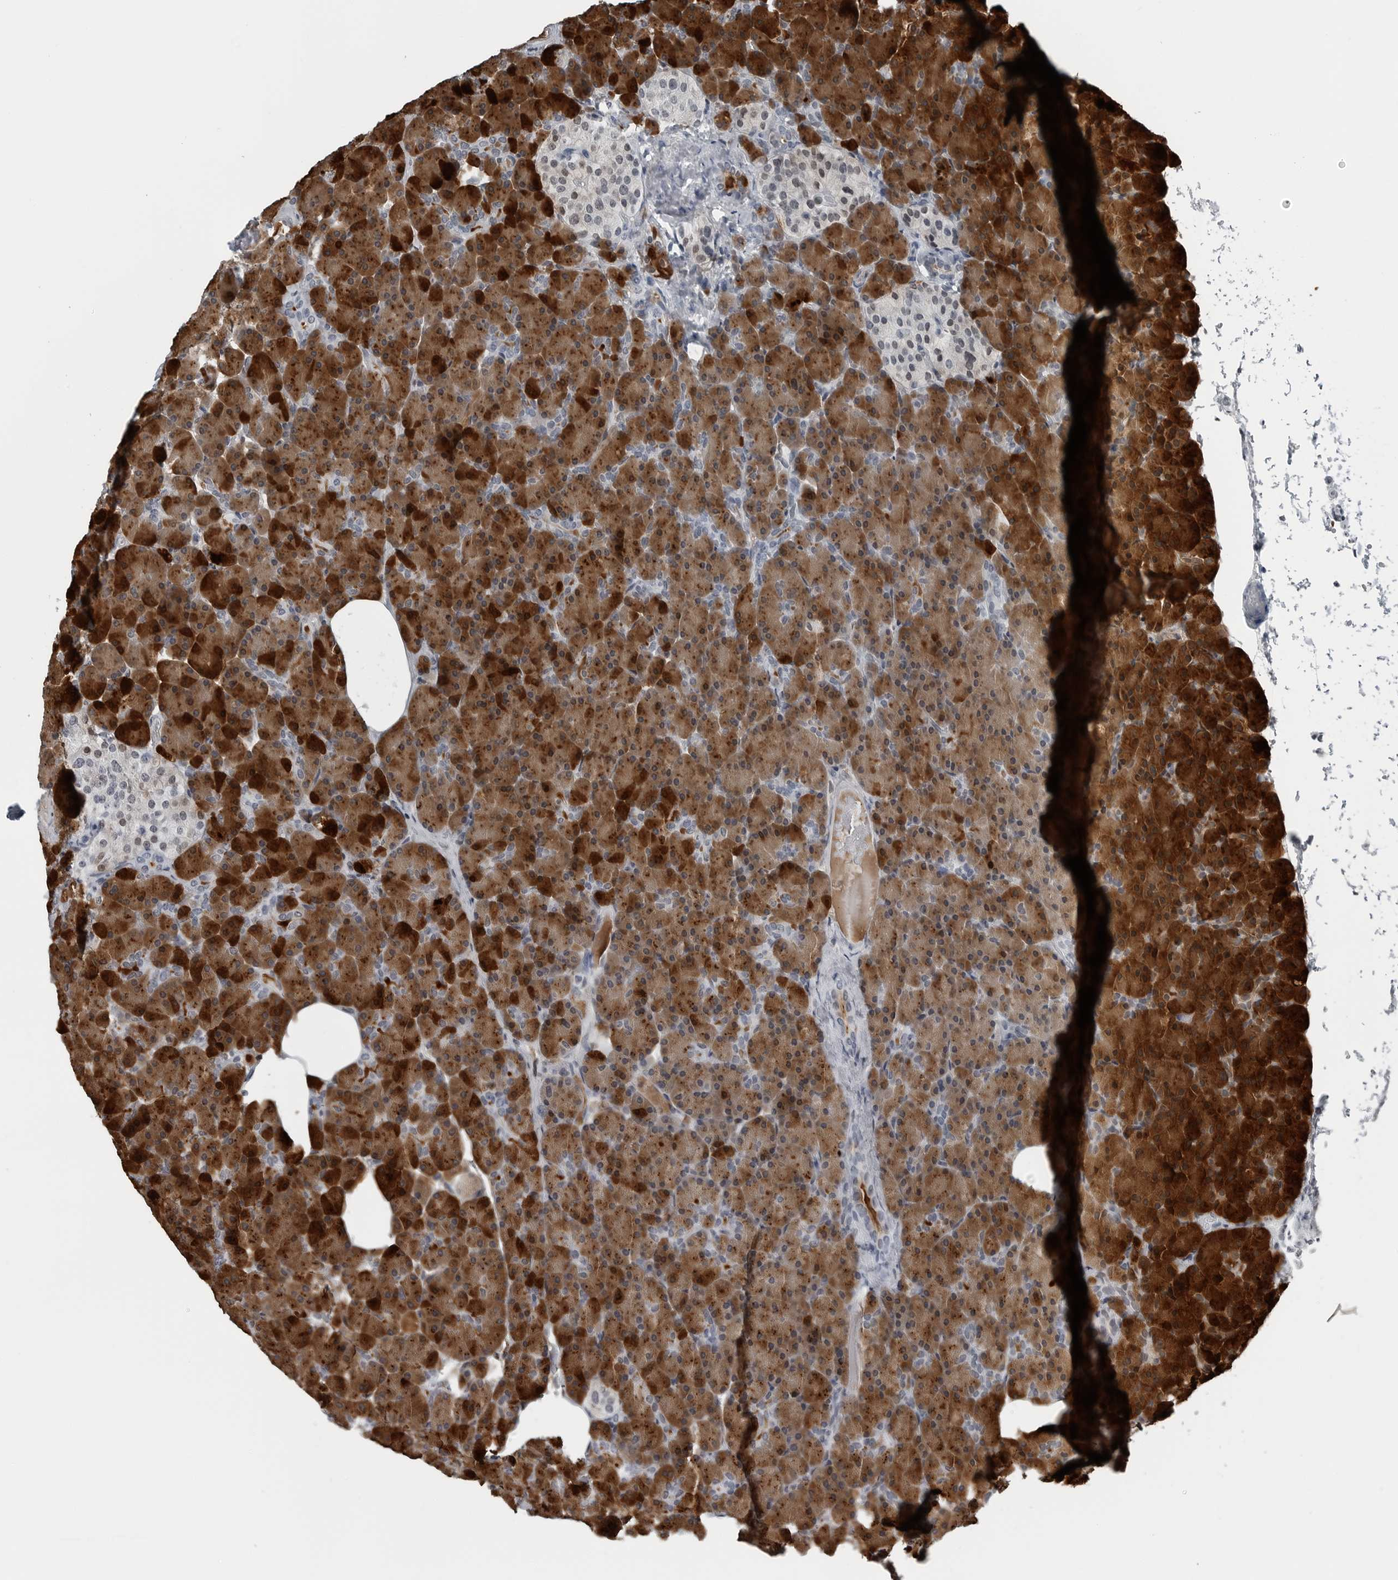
{"staining": {"intensity": "strong", "quantity": ">75%", "location": "cytoplasmic/membranous"}, "tissue": "pancreas", "cell_type": "Exocrine glandular cells", "image_type": "normal", "snomed": [{"axis": "morphology", "description": "Normal tissue, NOS"}, {"axis": "topography", "description": "Pancreas"}], "caption": "The micrograph demonstrates immunohistochemical staining of normal pancreas. There is strong cytoplasmic/membranous staining is identified in about >75% of exocrine glandular cells.", "gene": "SPINK1", "patient": {"sex": "female", "age": 43}}